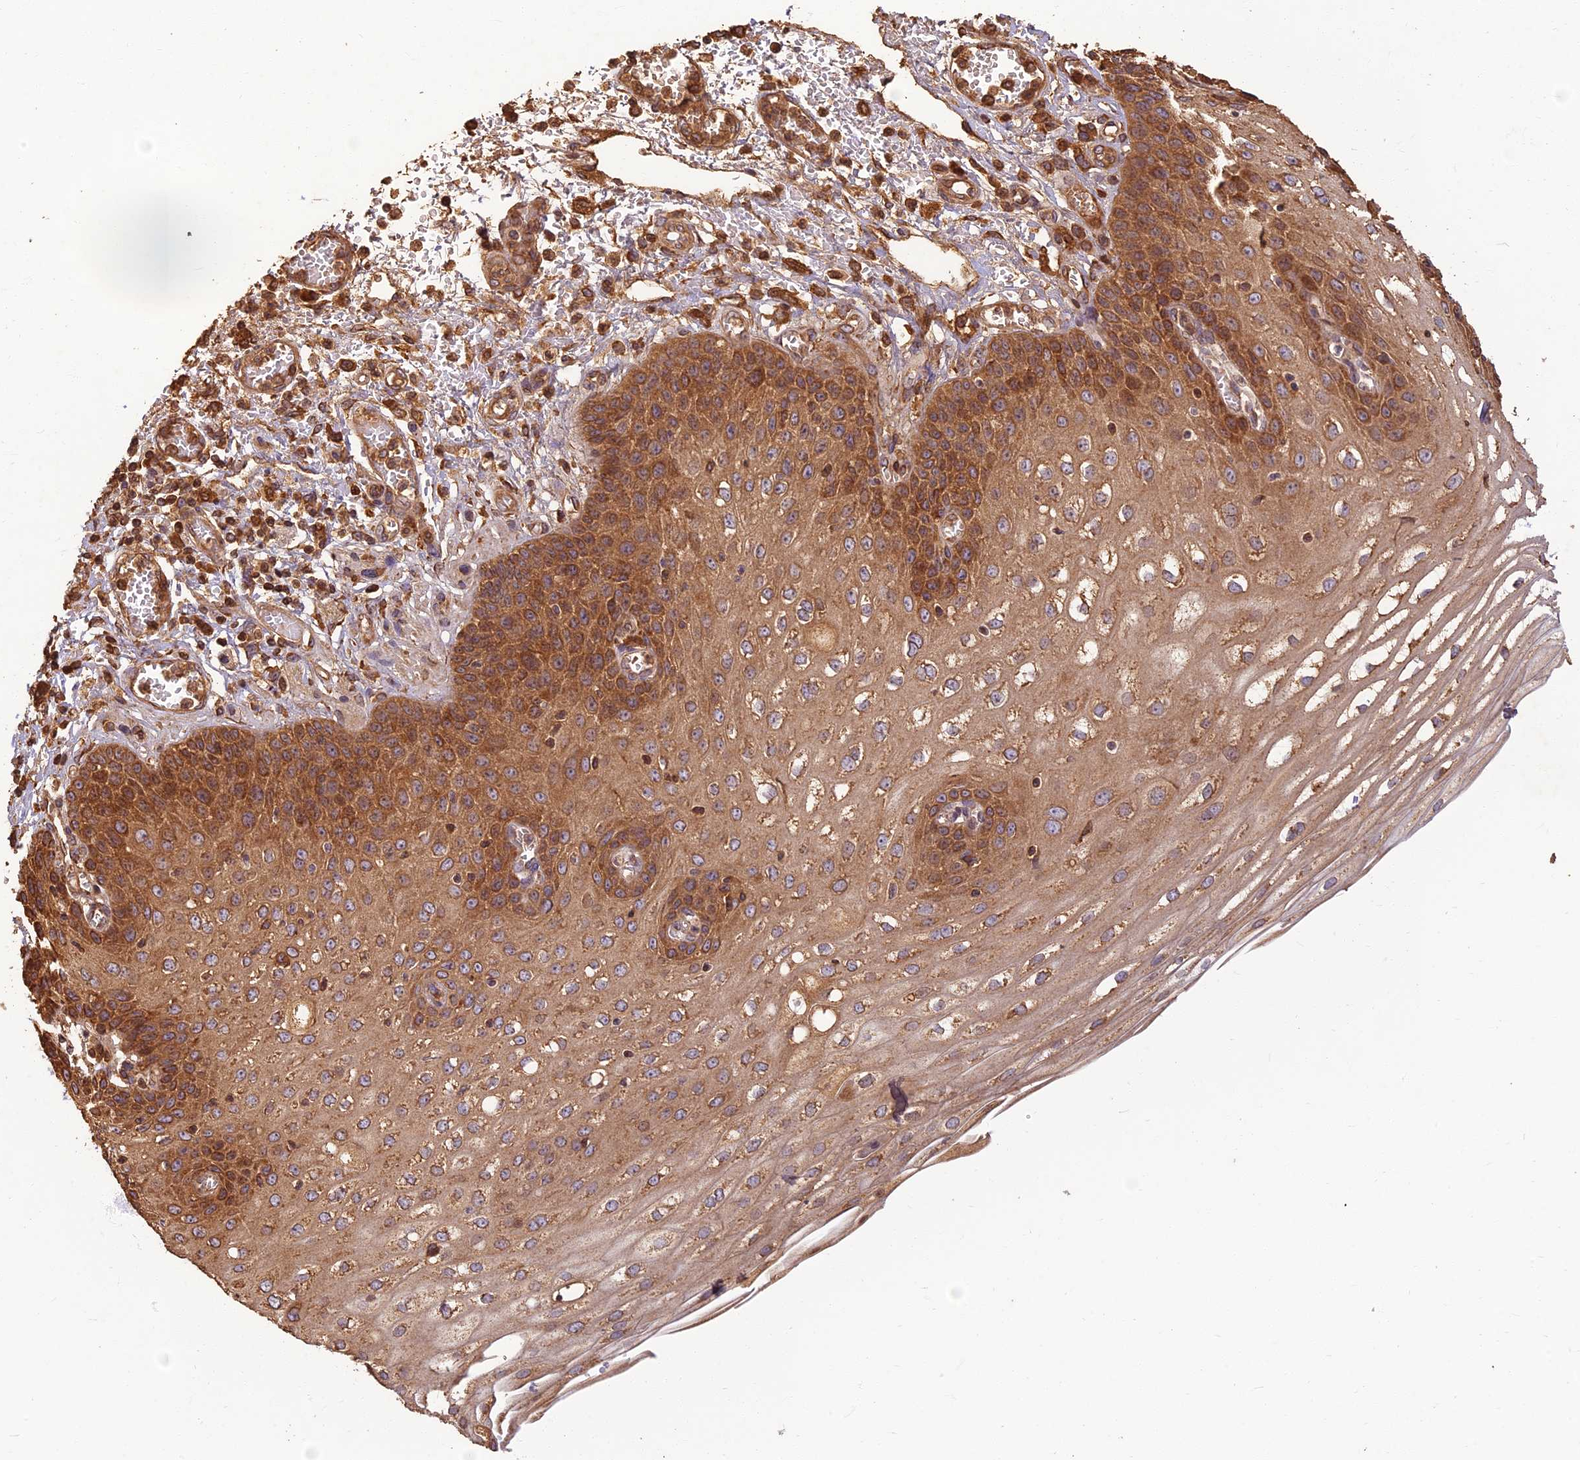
{"staining": {"intensity": "strong", "quantity": ">75%", "location": "cytoplasmic/membranous"}, "tissue": "esophagus", "cell_type": "Squamous epithelial cells", "image_type": "normal", "snomed": [{"axis": "morphology", "description": "Normal tissue, NOS"}, {"axis": "topography", "description": "Esophagus"}], "caption": "Protein staining of normal esophagus displays strong cytoplasmic/membranous expression in approximately >75% of squamous epithelial cells.", "gene": "CORO1C", "patient": {"sex": "male", "age": 81}}